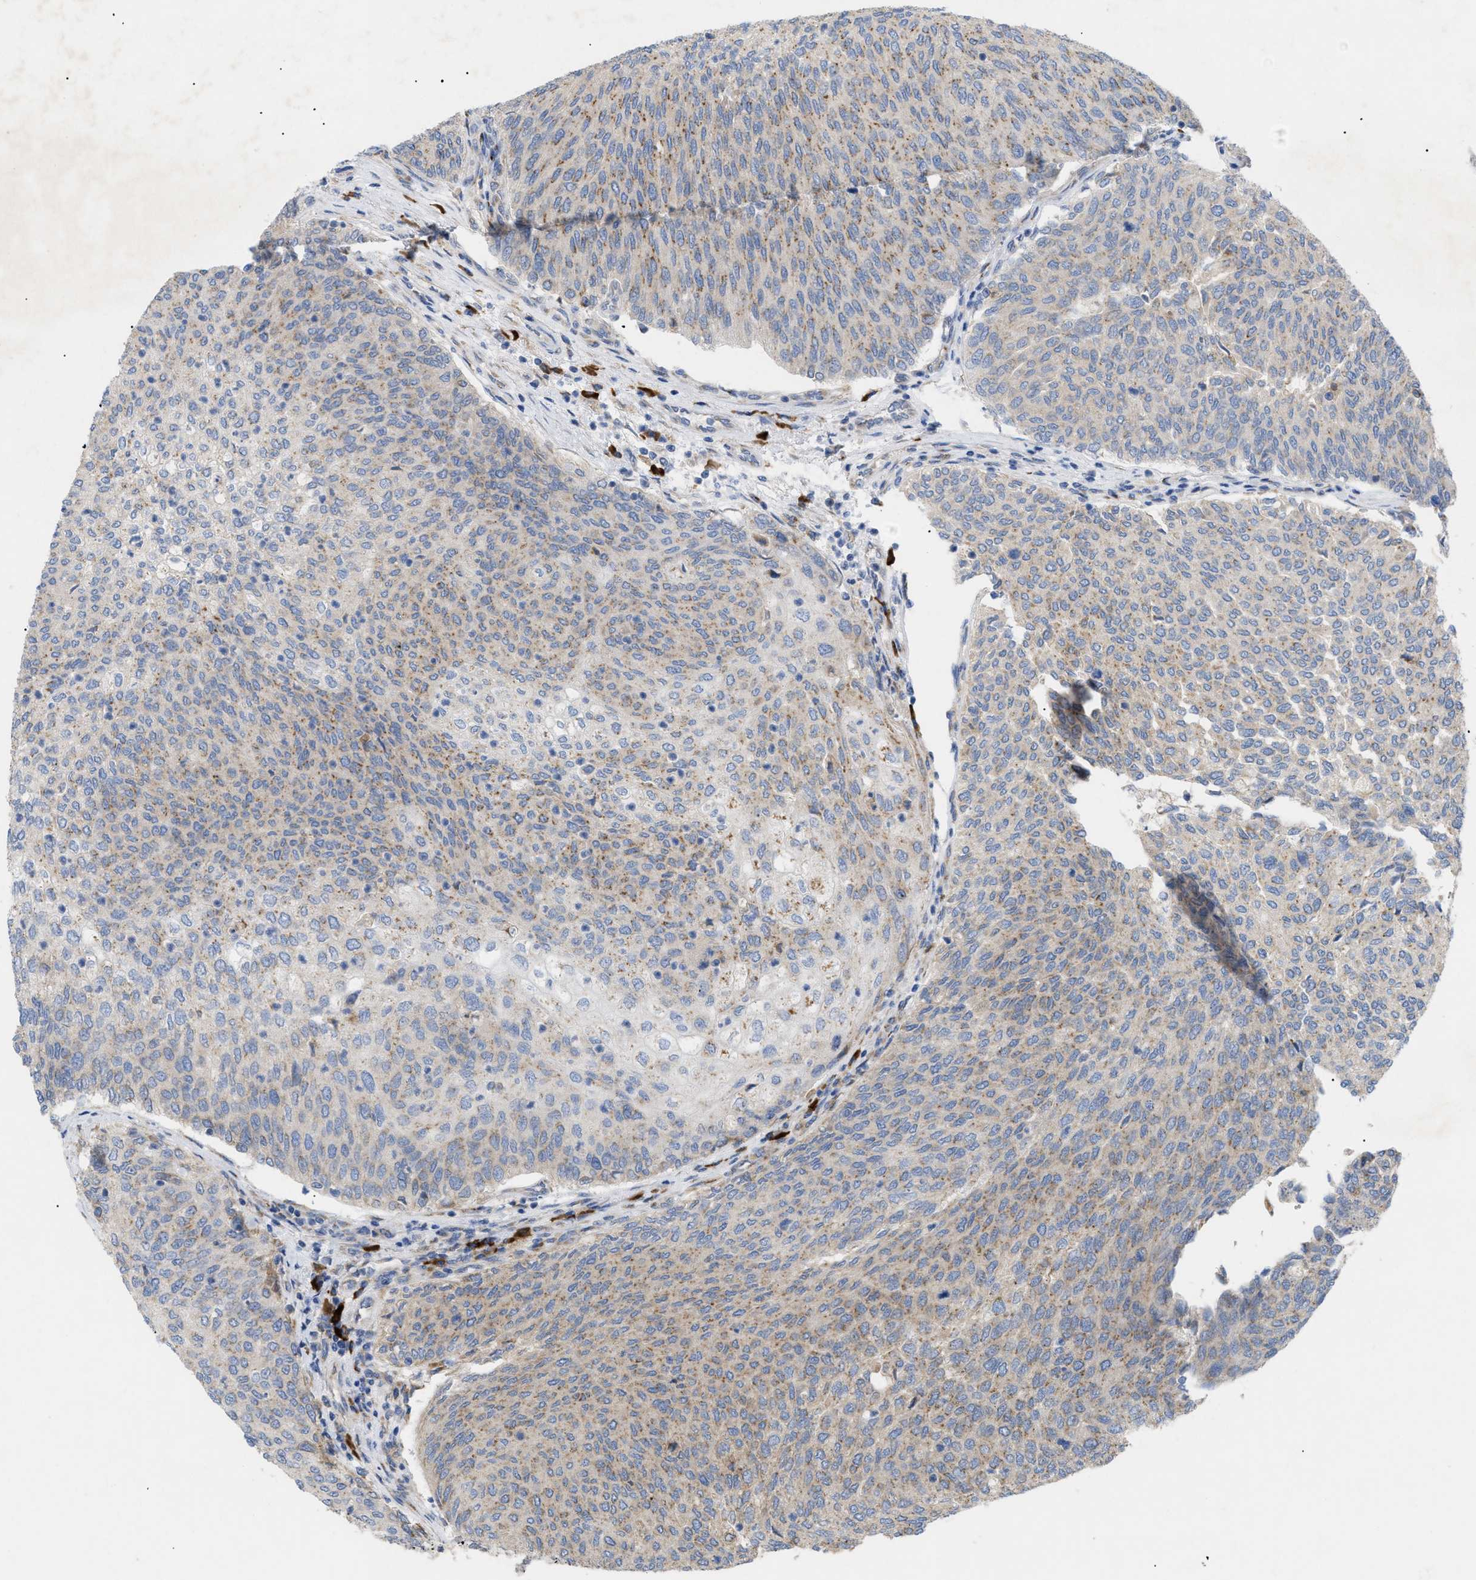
{"staining": {"intensity": "moderate", "quantity": ">75%", "location": "cytoplasmic/membranous"}, "tissue": "urothelial cancer", "cell_type": "Tumor cells", "image_type": "cancer", "snomed": [{"axis": "morphology", "description": "Urothelial carcinoma, Low grade"}, {"axis": "topography", "description": "Urinary bladder"}], "caption": "Immunohistochemistry micrograph of neoplastic tissue: urothelial cancer stained using IHC shows medium levels of moderate protein expression localized specifically in the cytoplasmic/membranous of tumor cells, appearing as a cytoplasmic/membranous brown color.", "gene": "SLC50A1", "patient": {"sex": "female", "age": 79}}